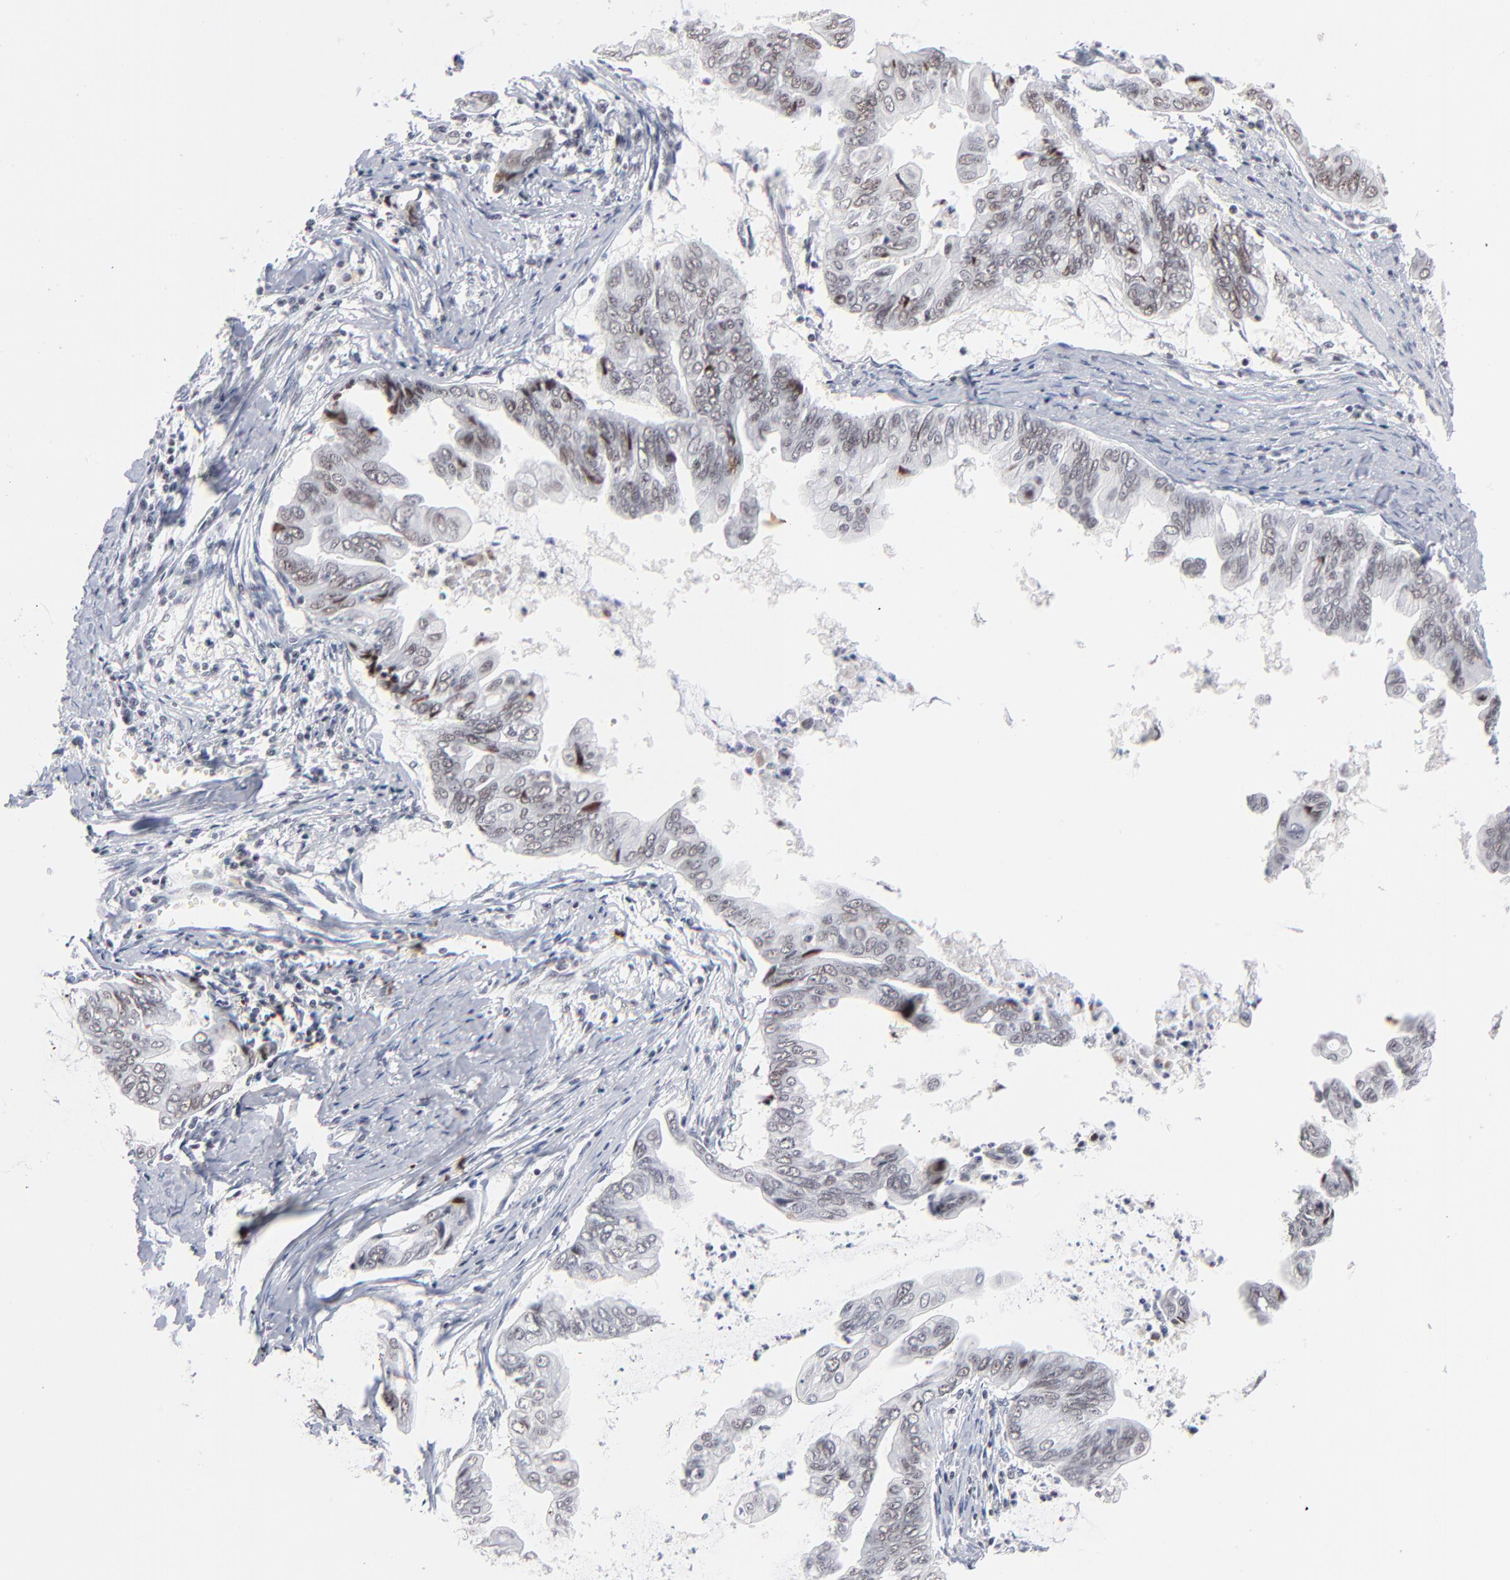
{"staining": {"intensity": "weak", "quantity": "25%-75%", "location": "nuclear"}, "tissue": "stomach cancer", "cell_type": "Tumor cells", "image_type": "cancer", "snomed": [{"axis": "morphology", "description": "Adenocarcinoma, NOS"}, {"axis": "topography", "description": "Stomach, upper"}], "caption": "Human stomach cancer (adenocarcinoma) stained for a protein (brown) shows weak nuclear positive positivity in approximately 25%-75% of tumor cells.", "gene": "ZNF143", "patient": {"sex": "male", "age": 80}}